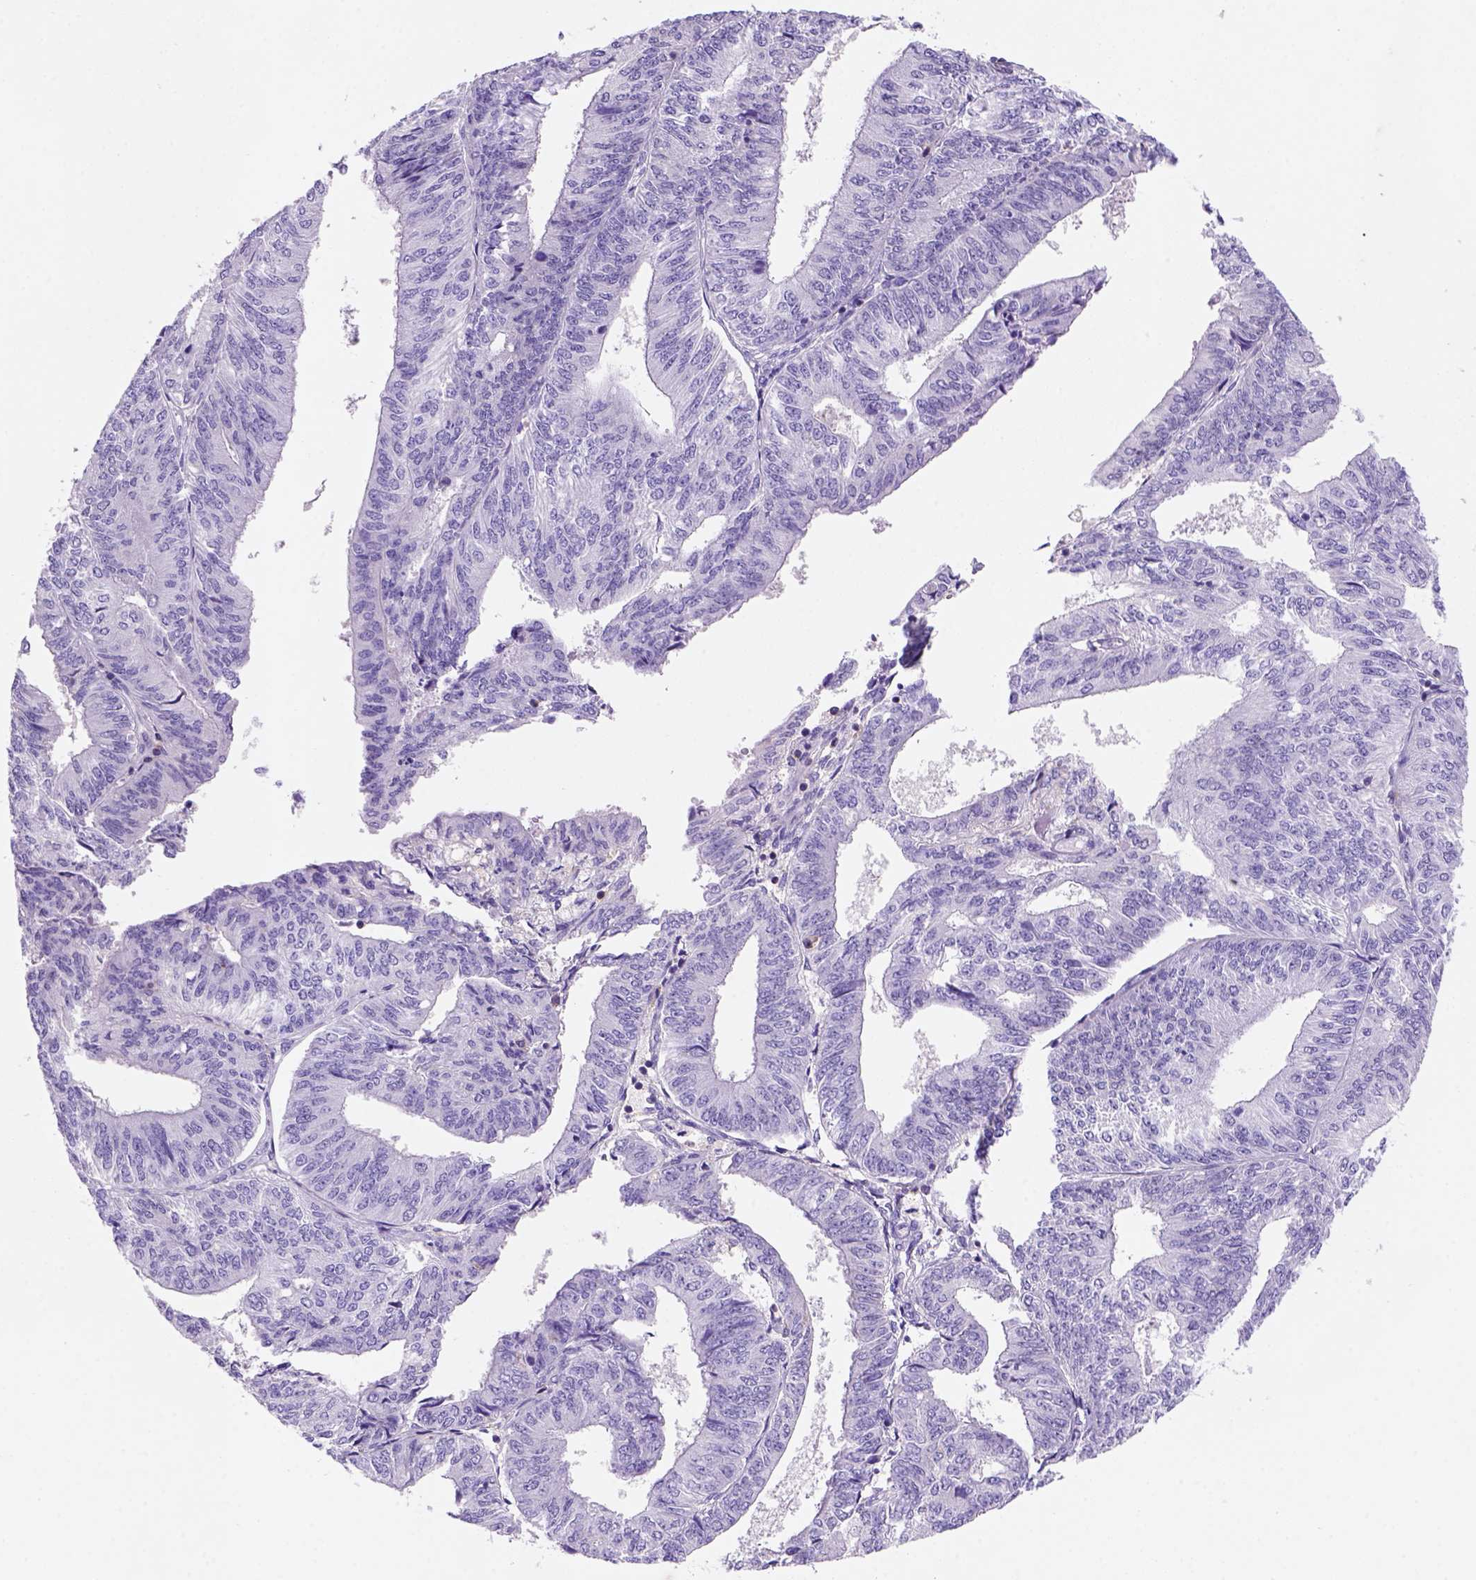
{"staining": {"intensity": "negative", "quantity": "none", "location": "none"}, "tissue": "endometrial cancer", "cell_type": "Tumor cells", "image_type": "cancer", "snomed": [{"axis": "morphology", "description": "Adenocarcinoma, NOS"}, {"axis": "topography", "description": "Endometrium"}], "caption": "Tumor cells are negative for protein expression in human endometrial adenocarcinoma.", "gene": "INPP5D", "patient": {"sex": "female", "age": 58}}